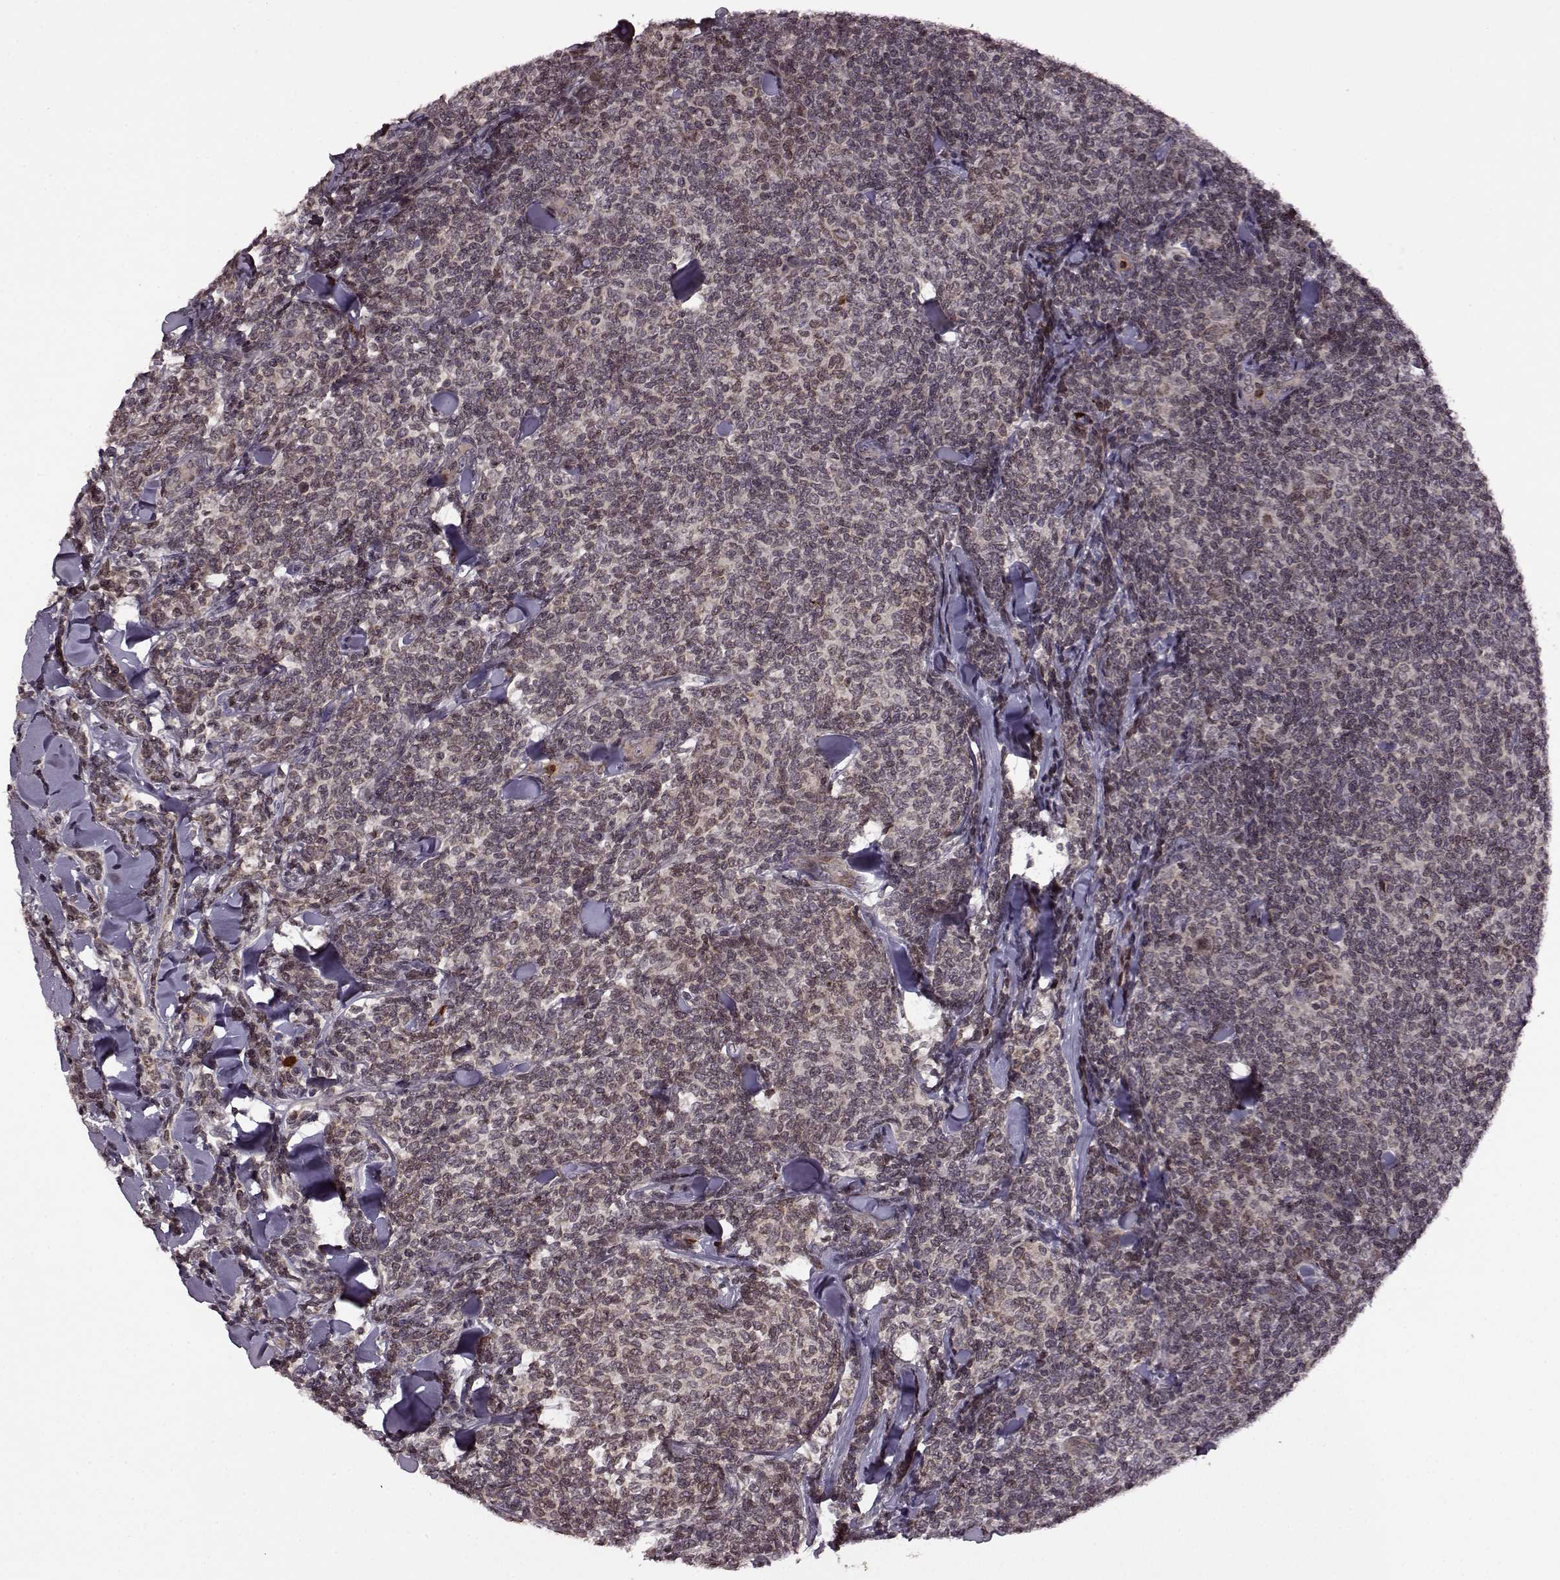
{"staining": {"intensity": "negative", "quantity": "none", "location": "none"}, "tissue": "lymphoma", "cell_type": "Tumor cells", "image_type": "cancer", "snomed": [{"axis": "morphology", "description": "Malignant lymphoma, non-Hodgkin's type, Low grade"}, {"axis": "topography", "description": "Lymph node"}], "caption": "Immunohistochemistry (IHC) of low-grade malignant lymphoma, non-Hodgkin's type shows no positivity in tumor cells.", "gene": "TRMU", "patient": {"sex": "female", "age": 56}}